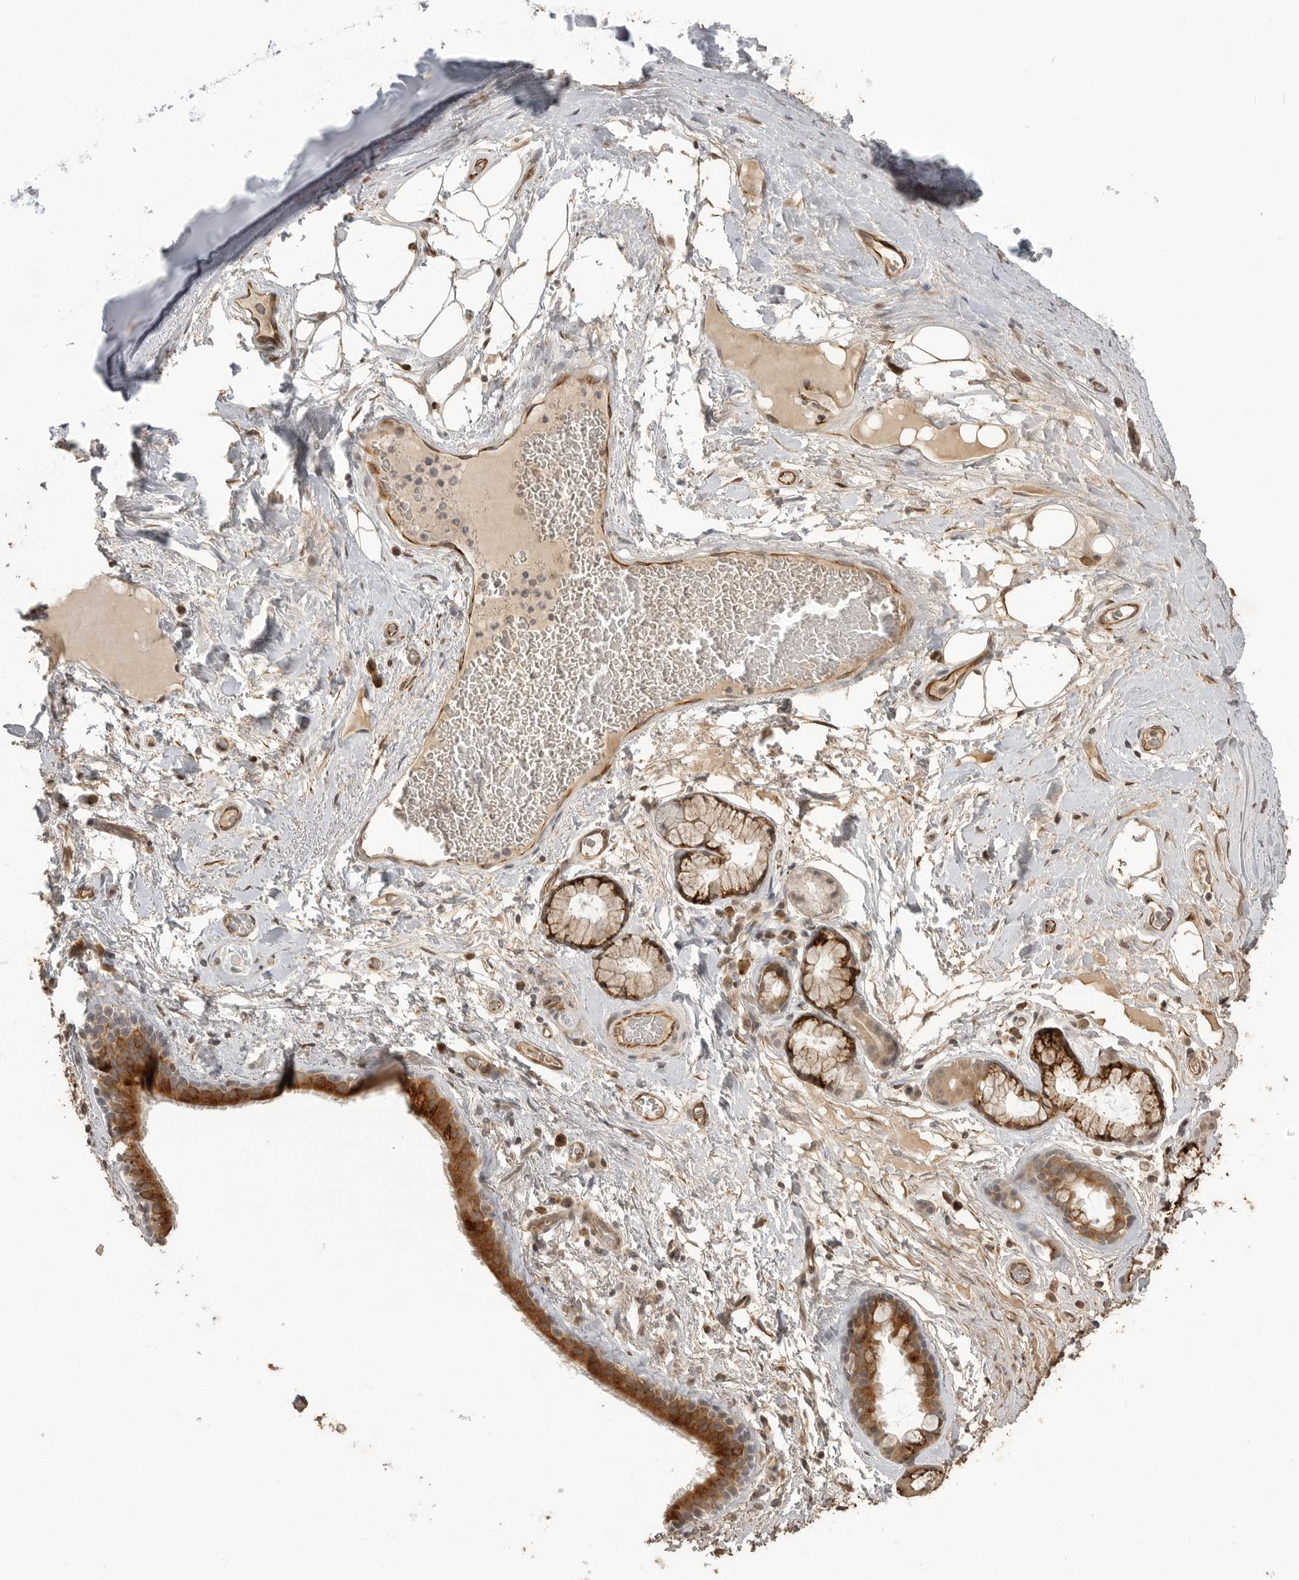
{"staining": {"intensity": "weak", "quantity": ">75%", "location": "cytoplasmic/membranous"}, "tissue": "adipose tissue", "cell_type": "Adipocytes", "image_type": "normal", "snomed": [{"axis": "morphology", "description": "Normal tissue, NOS"}, {"axis": "topography", "description": "Cartilage tissue"}], "caption": "Immunohistochemistry of normal adipose tissue exhibits low levels of weak cytoplasmic/membranous staining in about >75% of adipocytes.", "gene": "SMG8", "patient": {"sex": "female", "age": 63}}